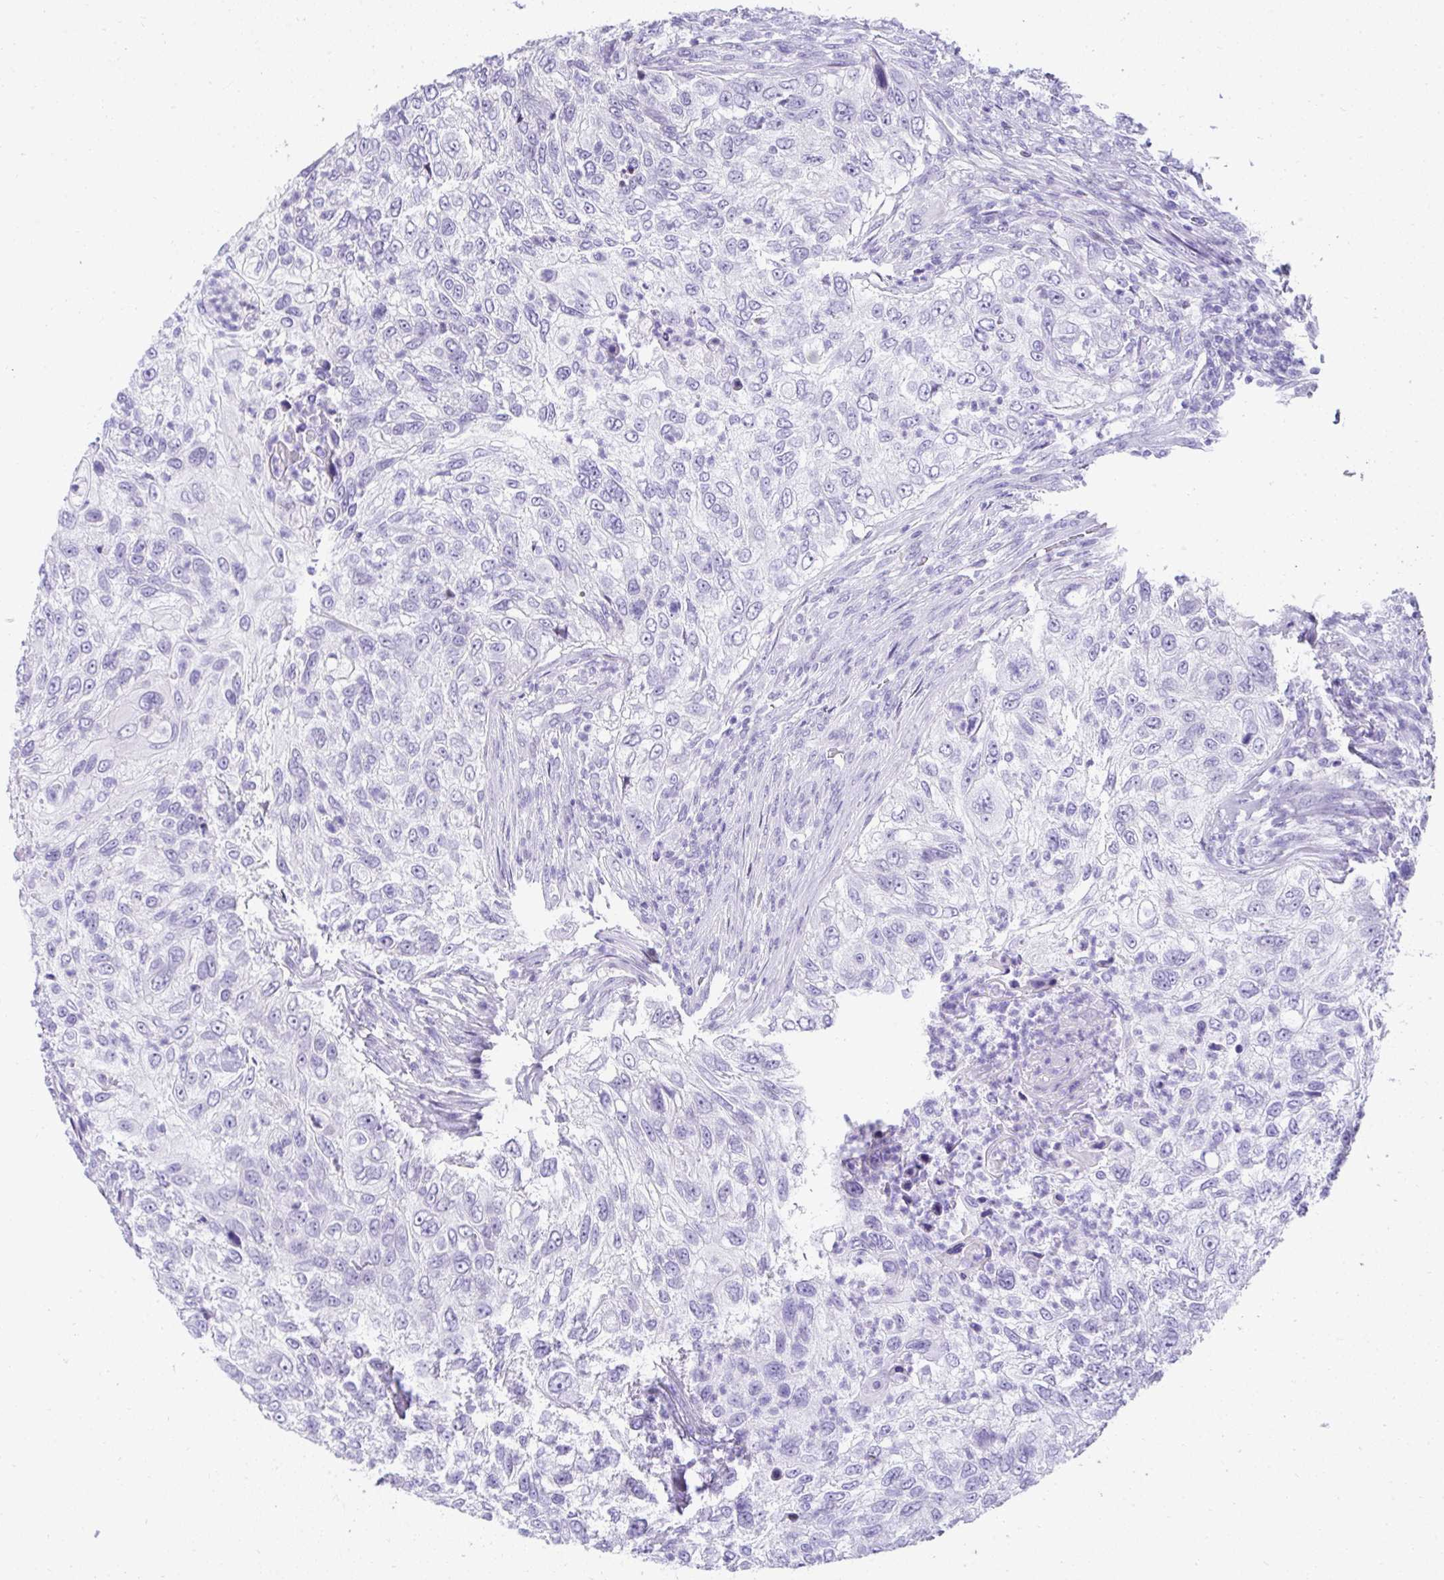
{"staining": {"intensity": "negative", "quantity": "none", "location": "none"}, "tissue": "urothelial cancer", "cell_type": "Tumor cells", "image_type": "cancer", "snomed": [{"axis": "morphology", "description": "Urothelial carcinoma, High grade"}, {"axis": "topography", "description": "Urinary bladder"}], "caption": "The histopathology image shows no staining of tumor cells in high-grade urothelial carcinoma. (Immunohistochemistry, brightfield microscopy, high magnification).", "gene": "RNF183", "patient": {"sex": "female", "age": 60}}